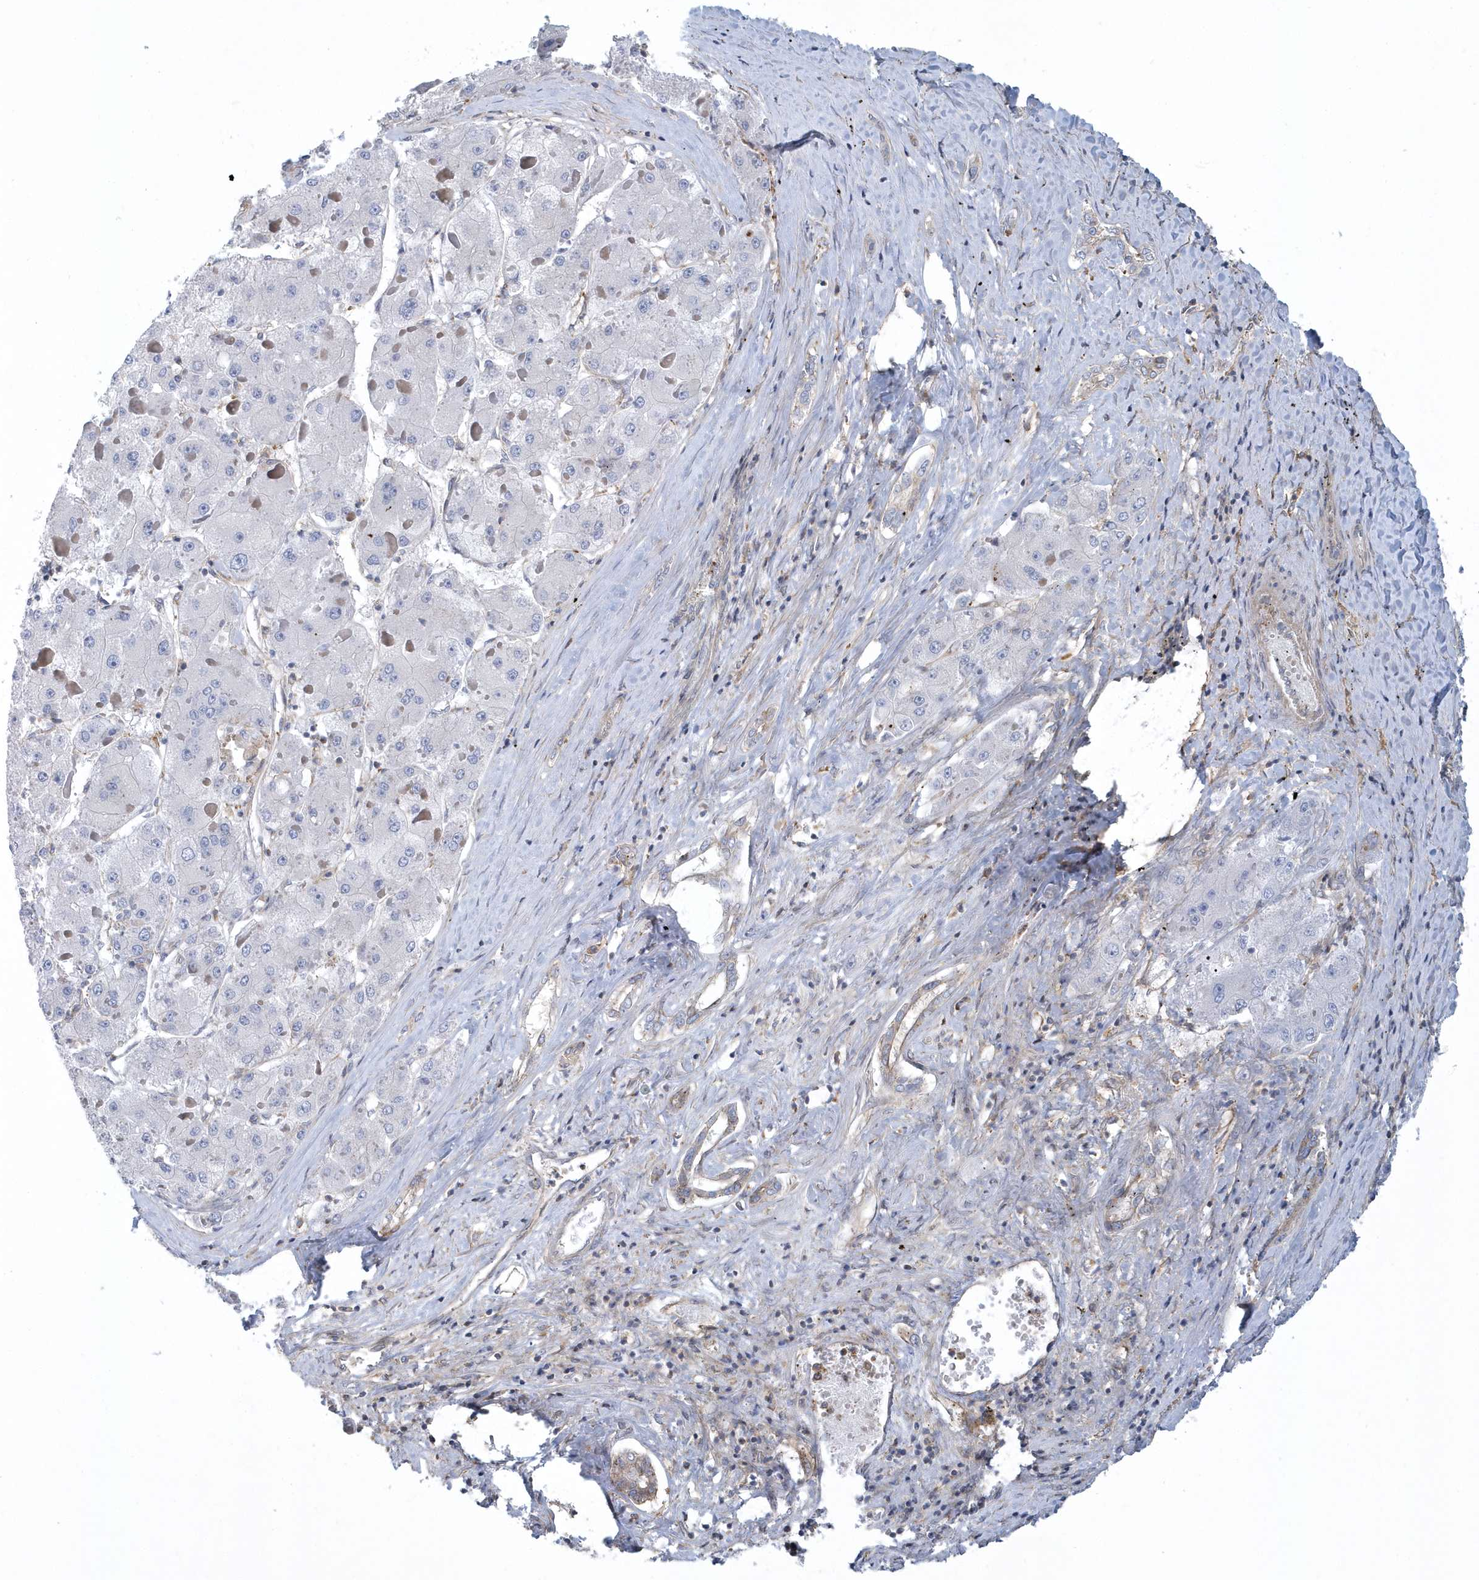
{"staining": {"intensity": "negative", "quantity": "none", "location": "none"}, "tissue": "liver cancer", "cell_type": "Tumor cells", "image_type": "cancer", "snomed": [{"axis": "morphology", "description": "Carcinoma, Hepatocellular, NOS"}, {"axis": "topography", "description": "Liver"}], "caption": "IHC of hepatocellular carcinoma (liver) exhibits no staining in tumor cells.", "gene": "ARAP2", "patient": {"sex": "female", "age": 73}}